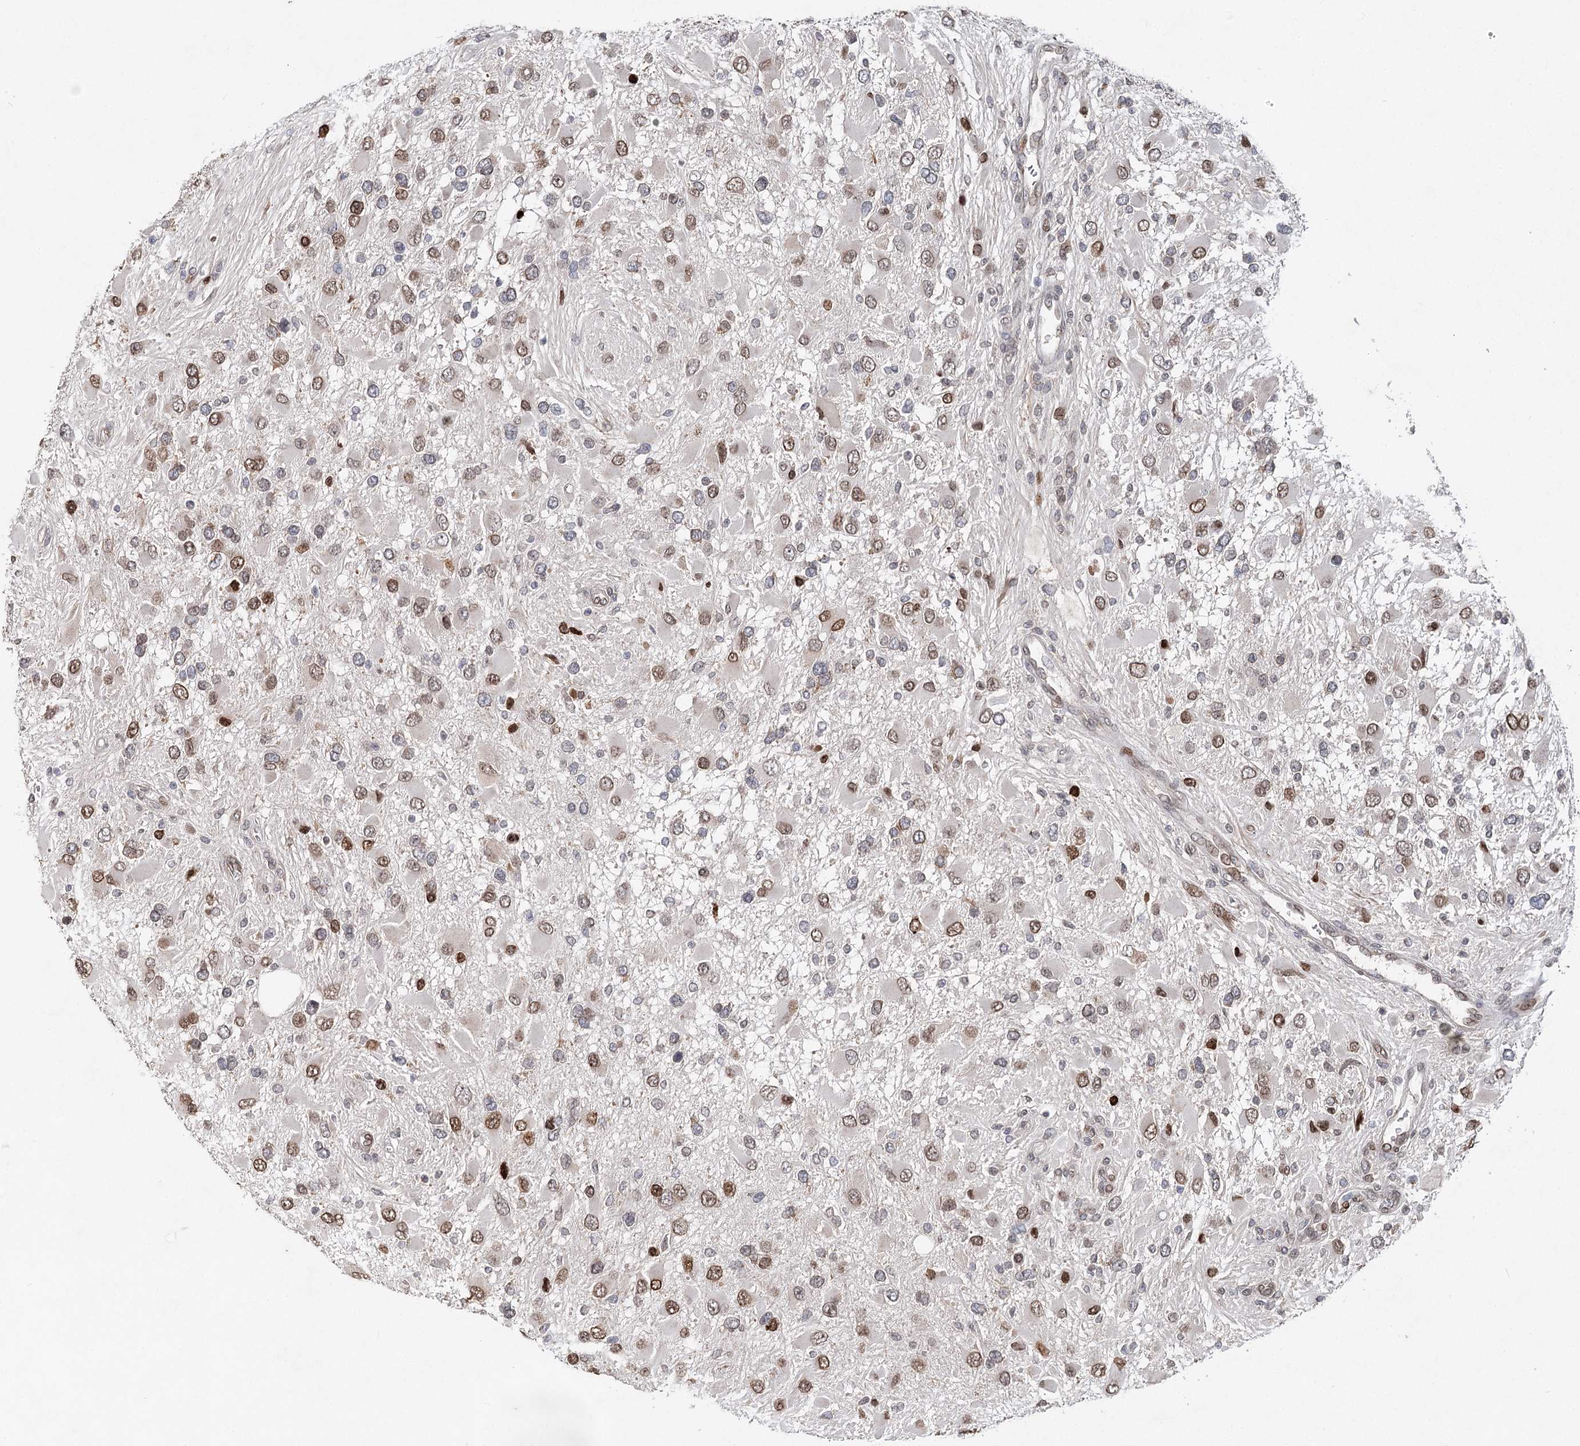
{"staining": {"intensity": "moderate", "quantity": "25%-75%", "location": "nuclear"}, "tissue": "glioma", "cell_type": "Tumor cells", "image_type": "cancer", "snomed": [{"axis": "morphology", "description": "Glioma, malignant, High grade"}, {"axis": "topography", "description": "Brain"}], "caption": "Moderate nuclear staining for a protein is seen in approximately 25%-75% of tumor cells of malignant glioma (high-grade) using IHC.", "gene": "FRMD4A", "patient": {"sex": "male", "age": 53}}